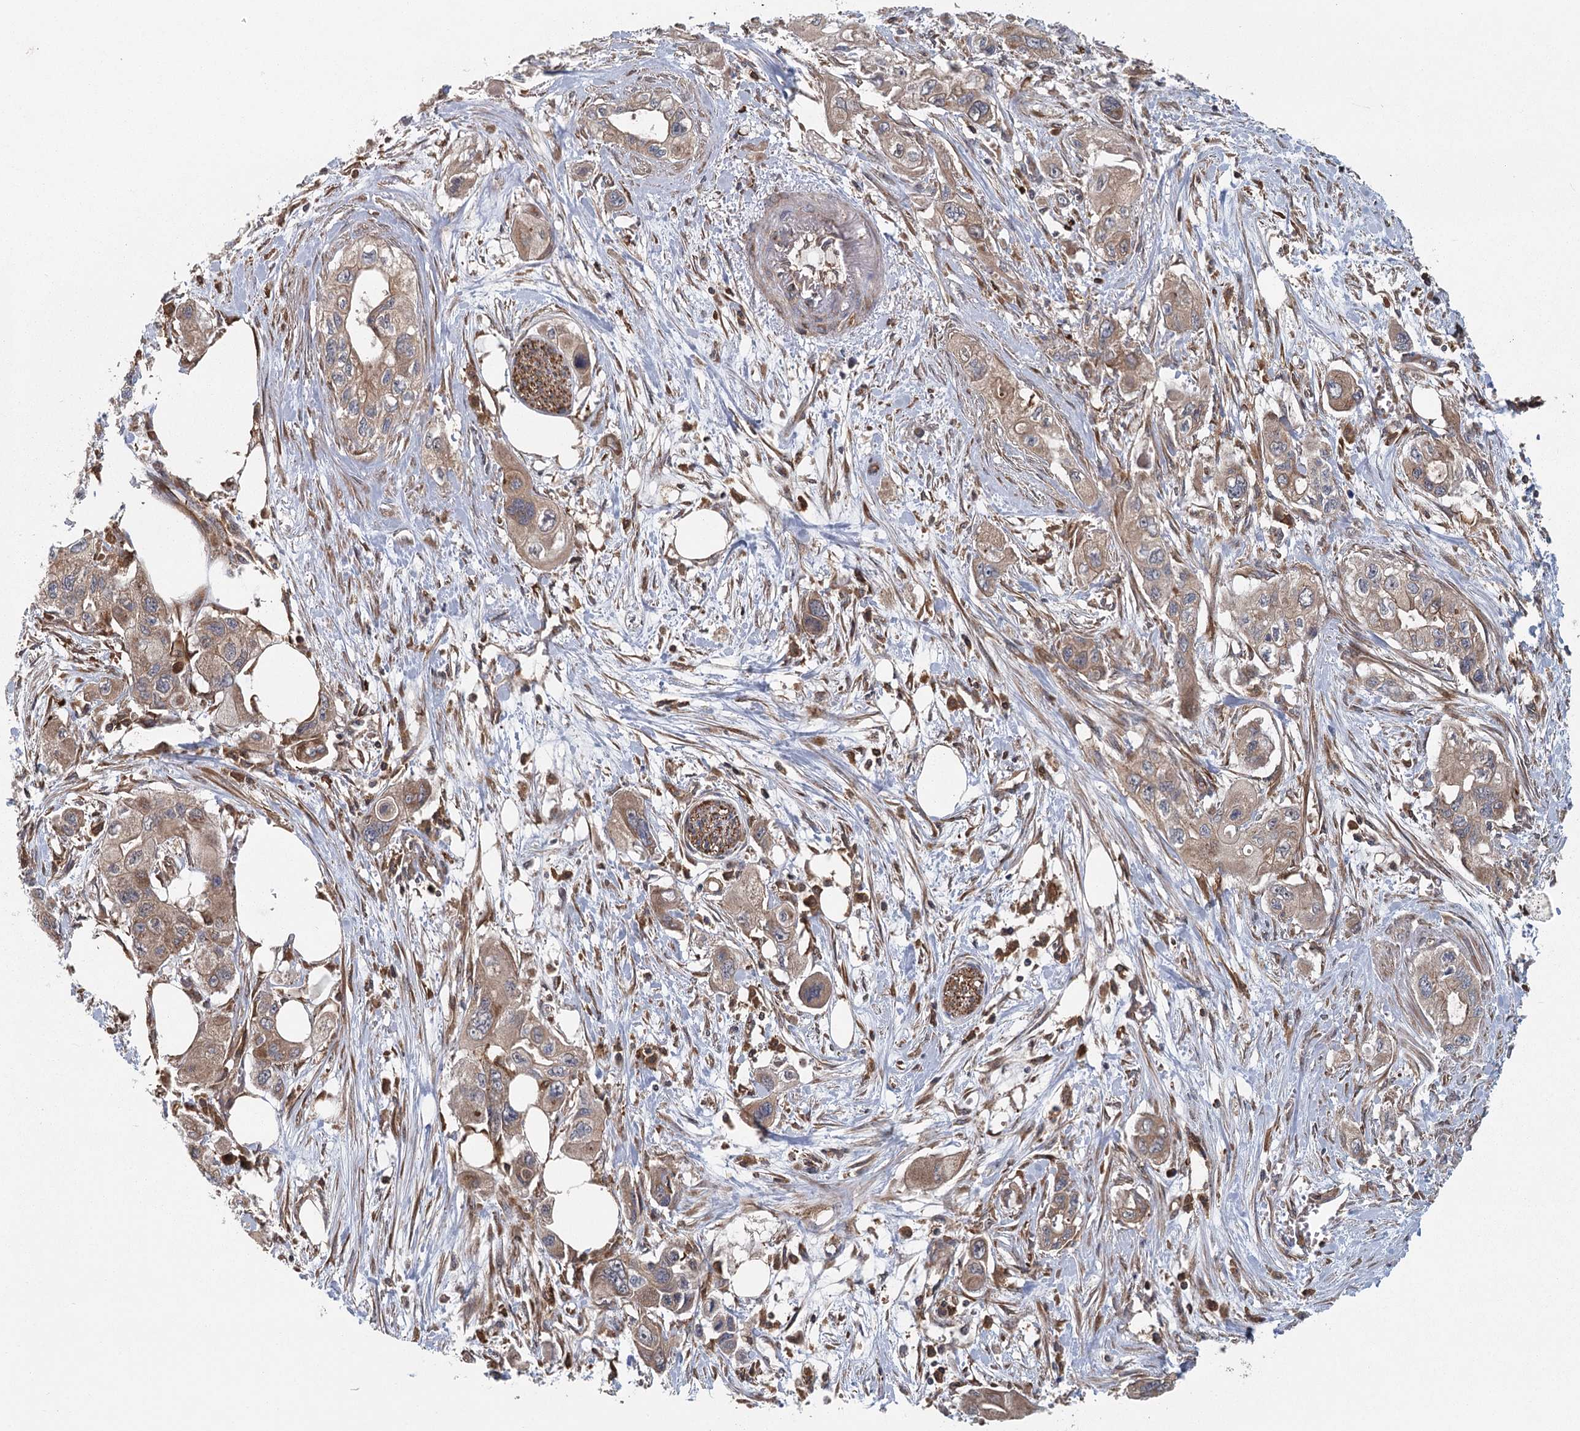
{"staining": {"intensity": "moderate", "quantity": ">75%", "location": "cytoplasmic/membranous"}, "tissue": "pancreatic cancer", "cell_type": "Tumor cells", "image_type": "cancer", "snomed": [{"axis": "morphology", "description": "Adenocarcinoma, NOS"}, {"axis": "topography", "description": "Pancreas"}], "caption": "A brown stain shows moderate cytoplasmic/membranous positivity of a protein in pancreatic cancer tumor cells. (DAB IHC, brown staining for protein, blue staining for nuclei).", "gene": "PLEKHA7", "patient": {"sex": "male", "age": 75}}